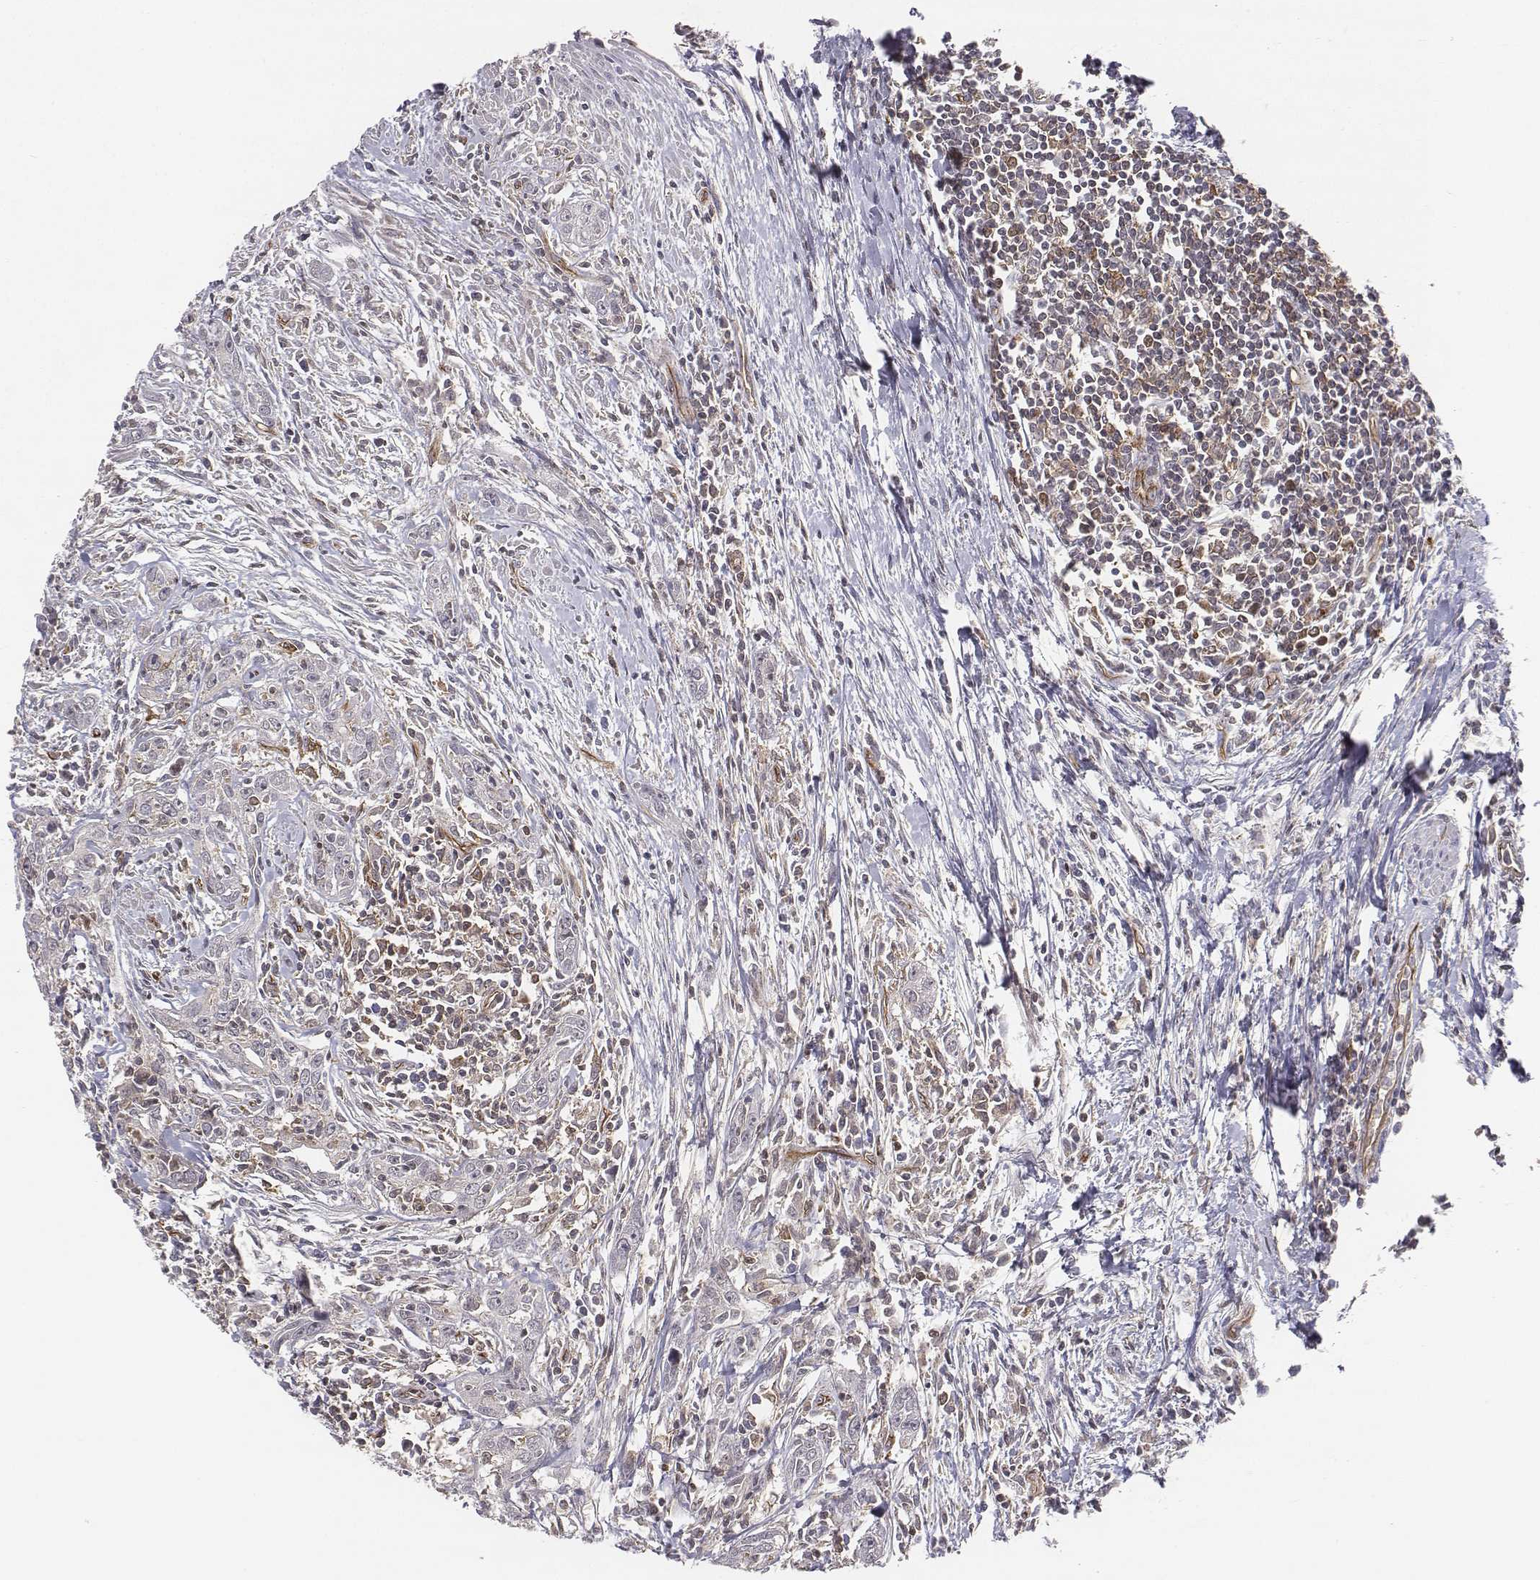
{"staining": {"intensity": "negative", "quantity": "none", "location": "none"}, "tissue": "urothelial cancer", "cell_type": "Tumor cells", "image_type": "cancer", "snomed": [{"axis": "morphology", "description": "Urothelial carcinoma, High grade"}, {"axis": "topography", "description": "Urinary bladder"}], "caption": "High magnification brightfield microscopy of urothelial cancer stained with DAB (3,3'-diaminobenzidine) (brown) and counterstained with hematoxylin (blue): tumor cells show no significant staining.", "gene": "PTPRG", "patient": {"sex": "male", "age": 83}}